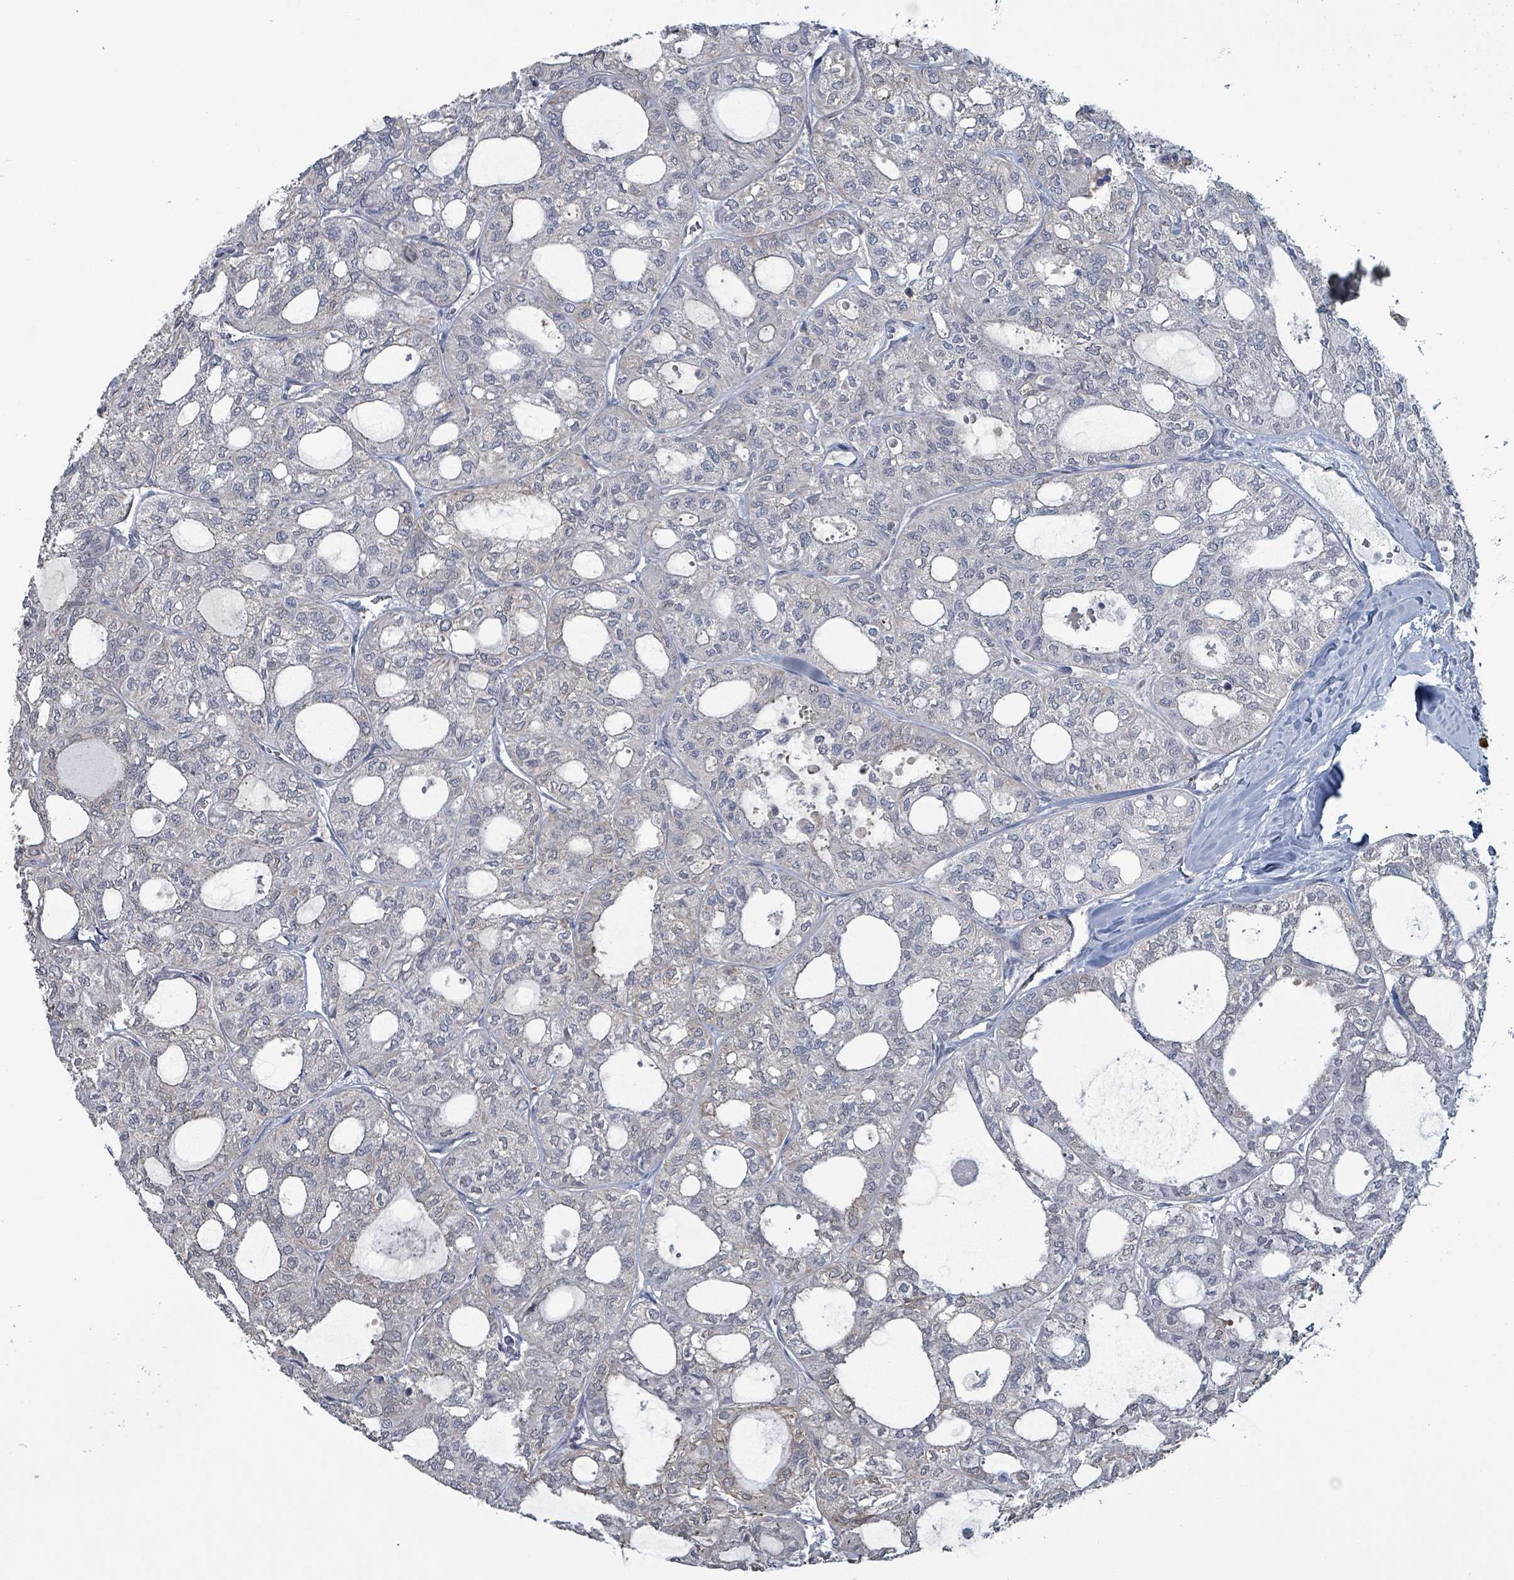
{"staining": {"intensity": "negative", "quantity": "none", "location": "none"}, "tissue": "thyroid cancer", "cell_type": "Tumor cells", "image_type": "cancer", "snomed": [{"axis": "morphology", "description": "Follicular adenoma carcinoma, NOS"}, {"axis": "topography", "description": "Thyroid gland"}], "caption": "Tumor cells are negative for protein expression in human thyroid follicular adenoma carcinoma. (DAB immunohistochemistry (IHC), high magnification).", "gene": "BIVM", "patient": {"sex": "male", "age": 75}}